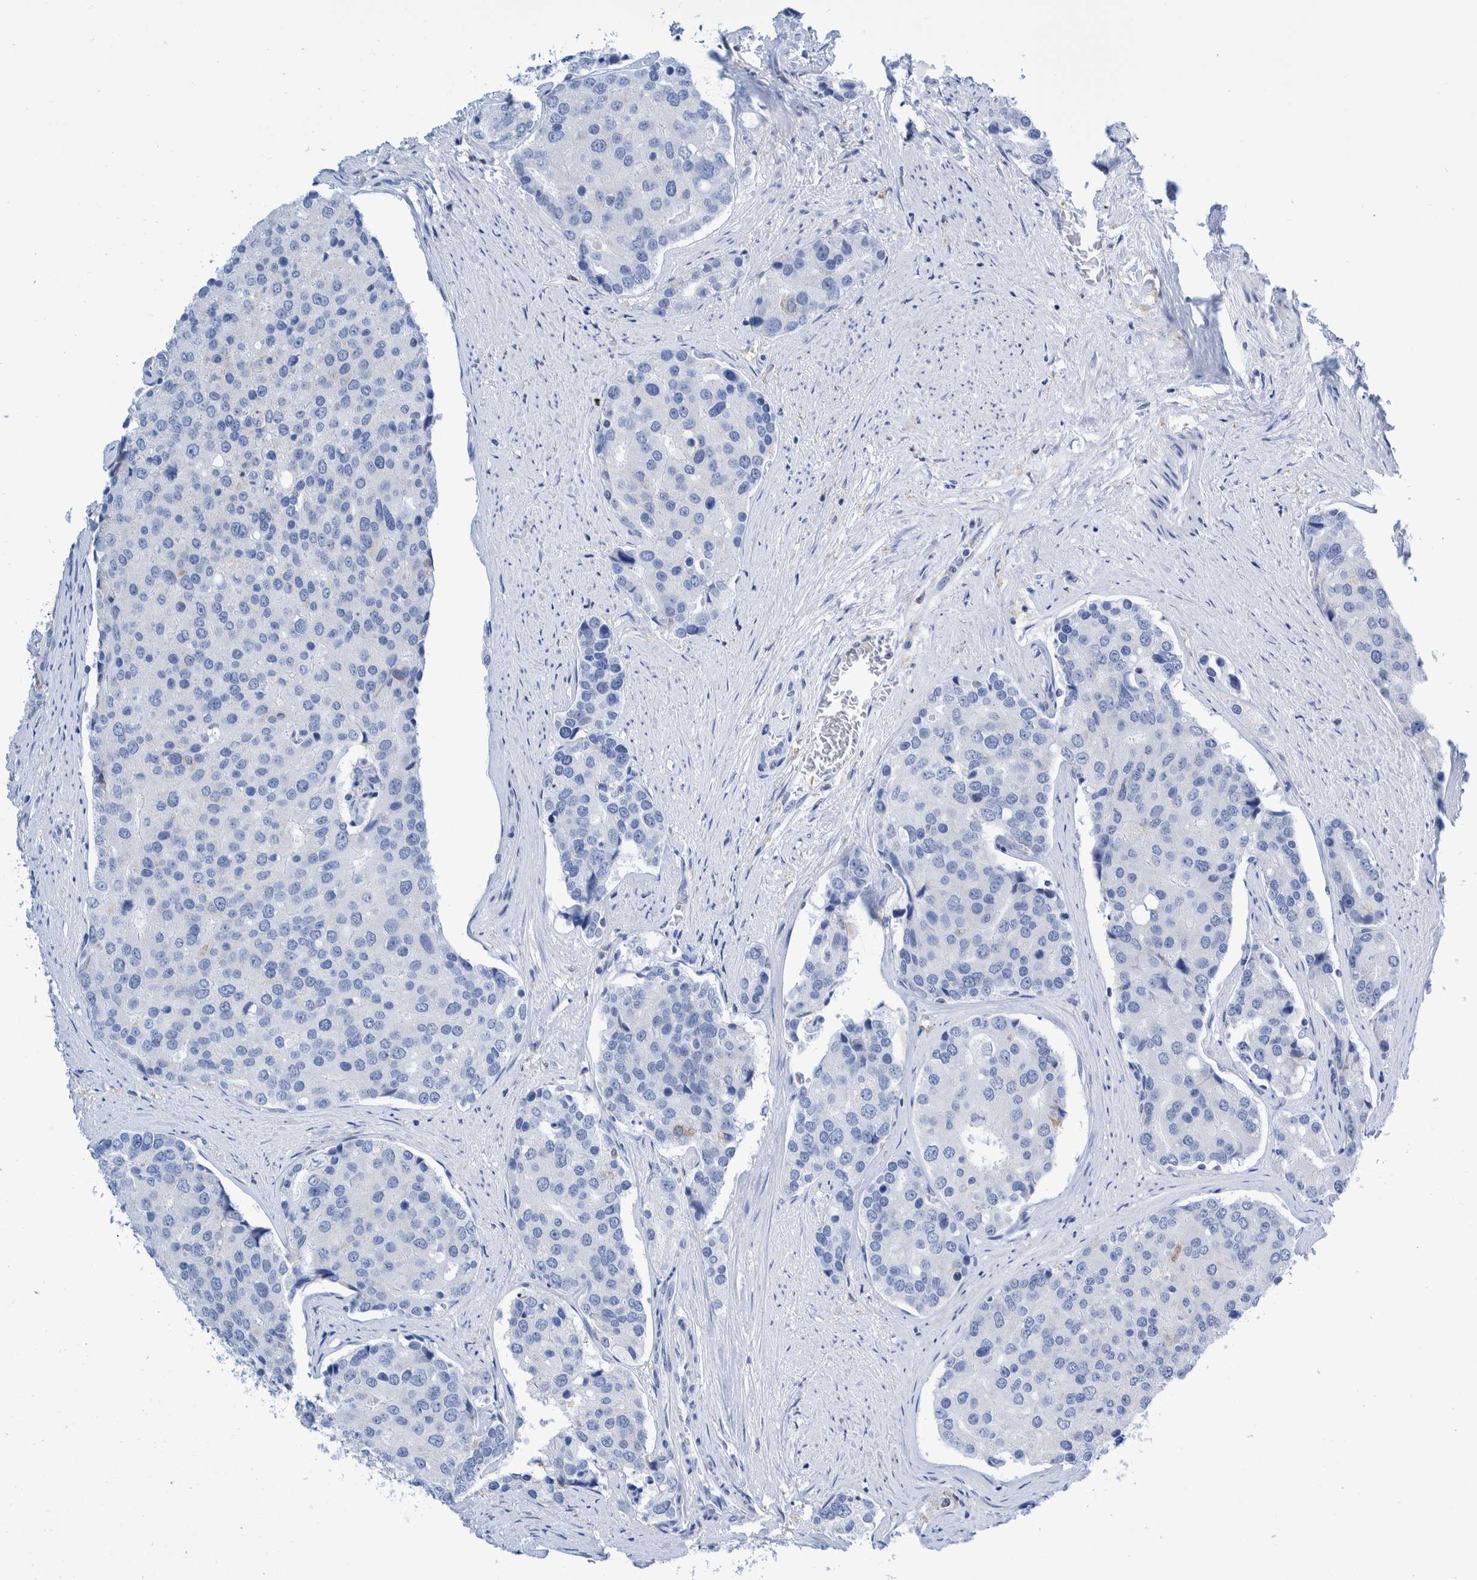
{"staining": {"intensity": "negative", "quantity": "none", "location": "none"}, "tissue": "prostate cancer", "cell_type": "Tumor cells", "image_type": "cancer", "snomed": [{"axis": "morphology", "description": "Adenocarcinoma, High grade"}, {"axis": "topography", "description": "Prostate"}], "caption": "This is a micrograph of immunohistochemistry (IHC) staining of prostate cancer, which shows no staining in tumor cells. (Immunohistochemistry (ihc), brightfield microscopy, high magnification).", "gene": "KRT14", "patient": {"sex": "male", "age": 50}}